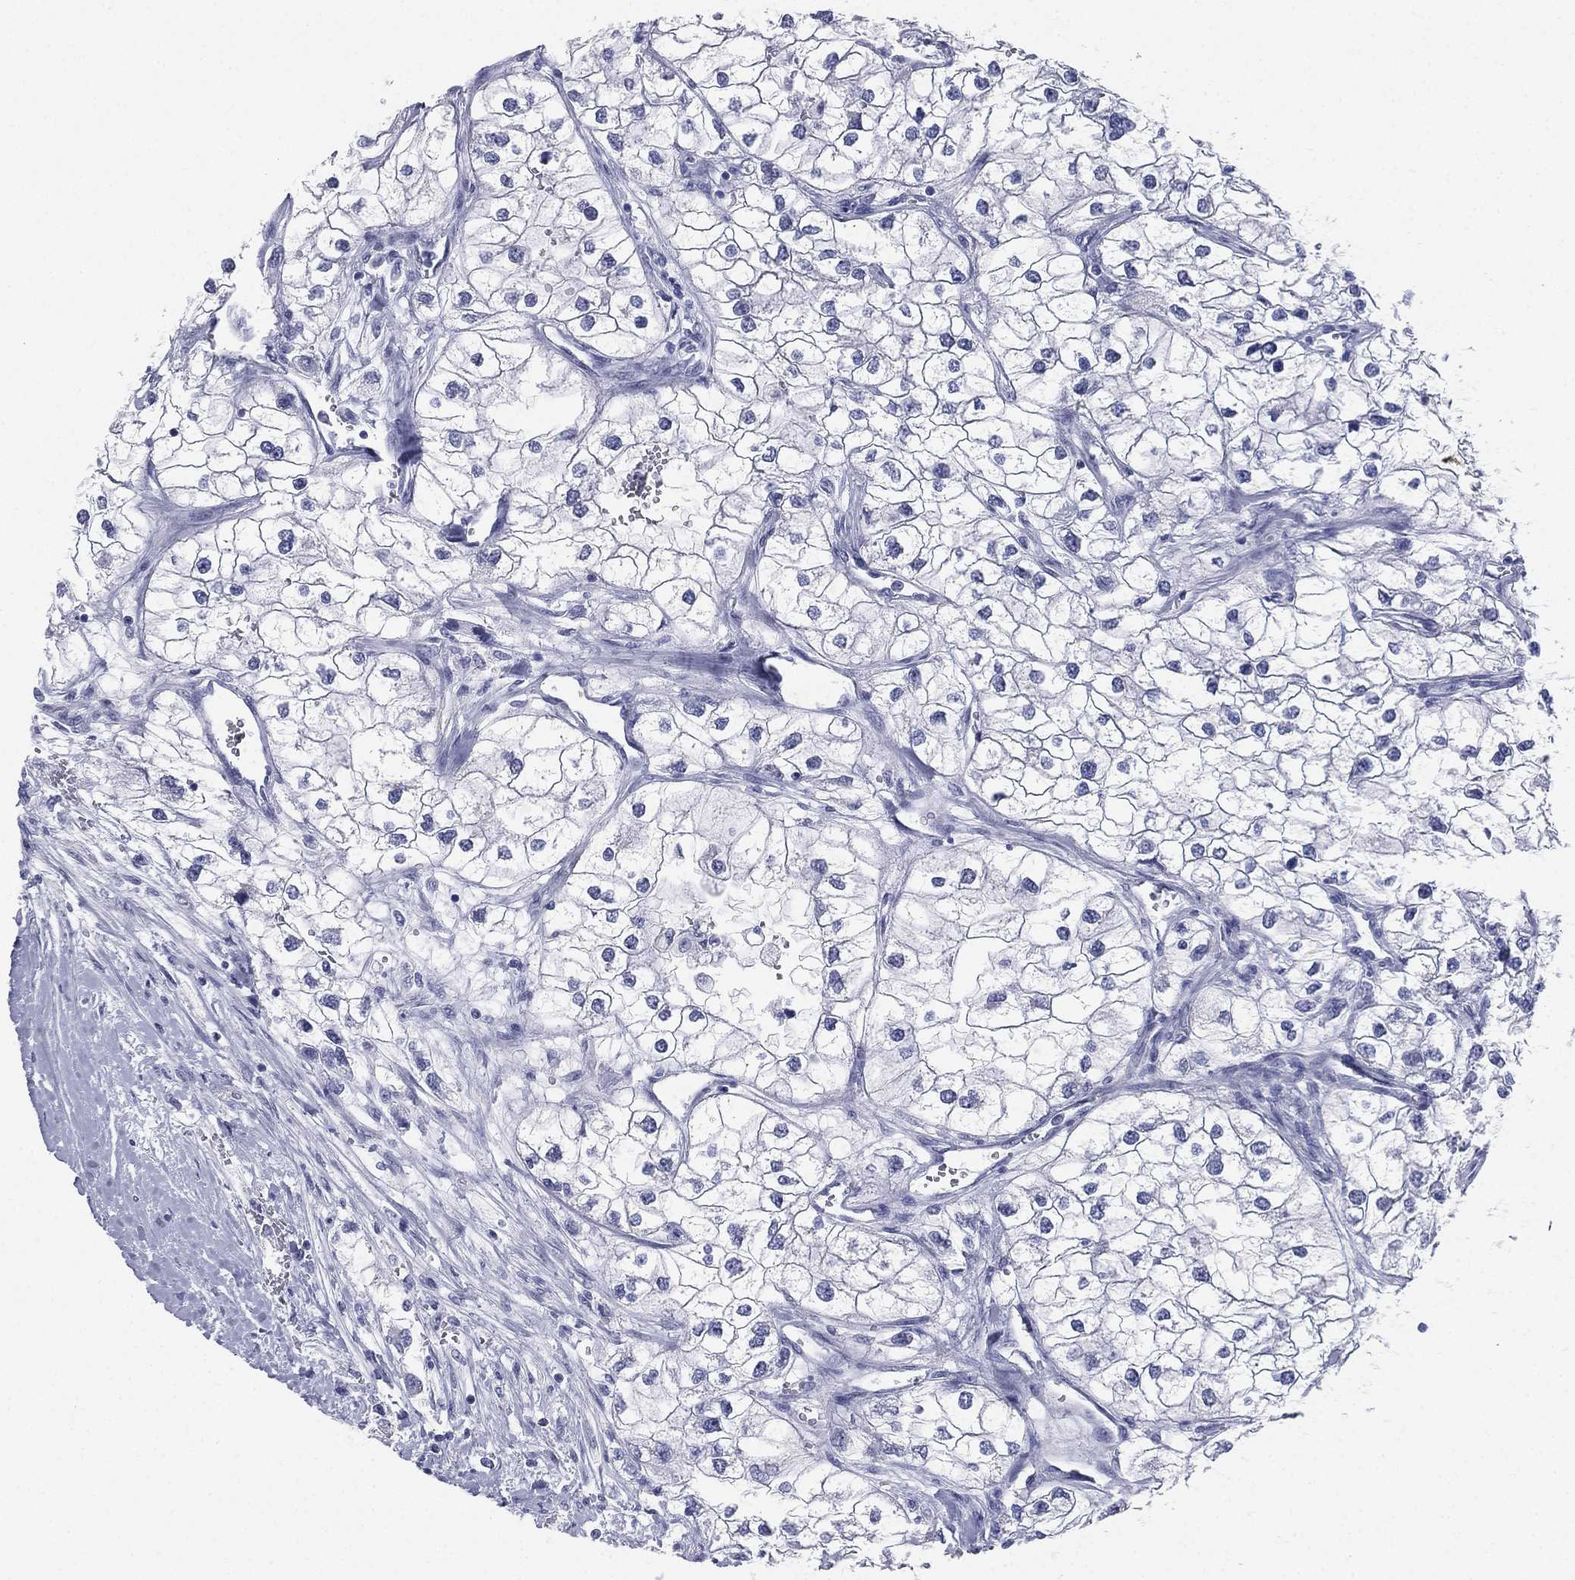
{"staining": {"intensity": "negative", "quantity": "none", "location": "none"}, "tissue": "renal cancer", "cell_type": "Tumor cells", "image_type": "cancer", "snomed": [{"axis": "morphology", "description": "Adenocarcinoma, NOS"}, {"axis": "topography", "description": "Kidney"}], "caption": "Immunohistochemistry micrograph of renal cancer (adenocarcinoma) stained for a protein (brown), which shows no staining in tumor cells.", "gene": "CD22", "patient": {"sex": "male", "age": 59}}